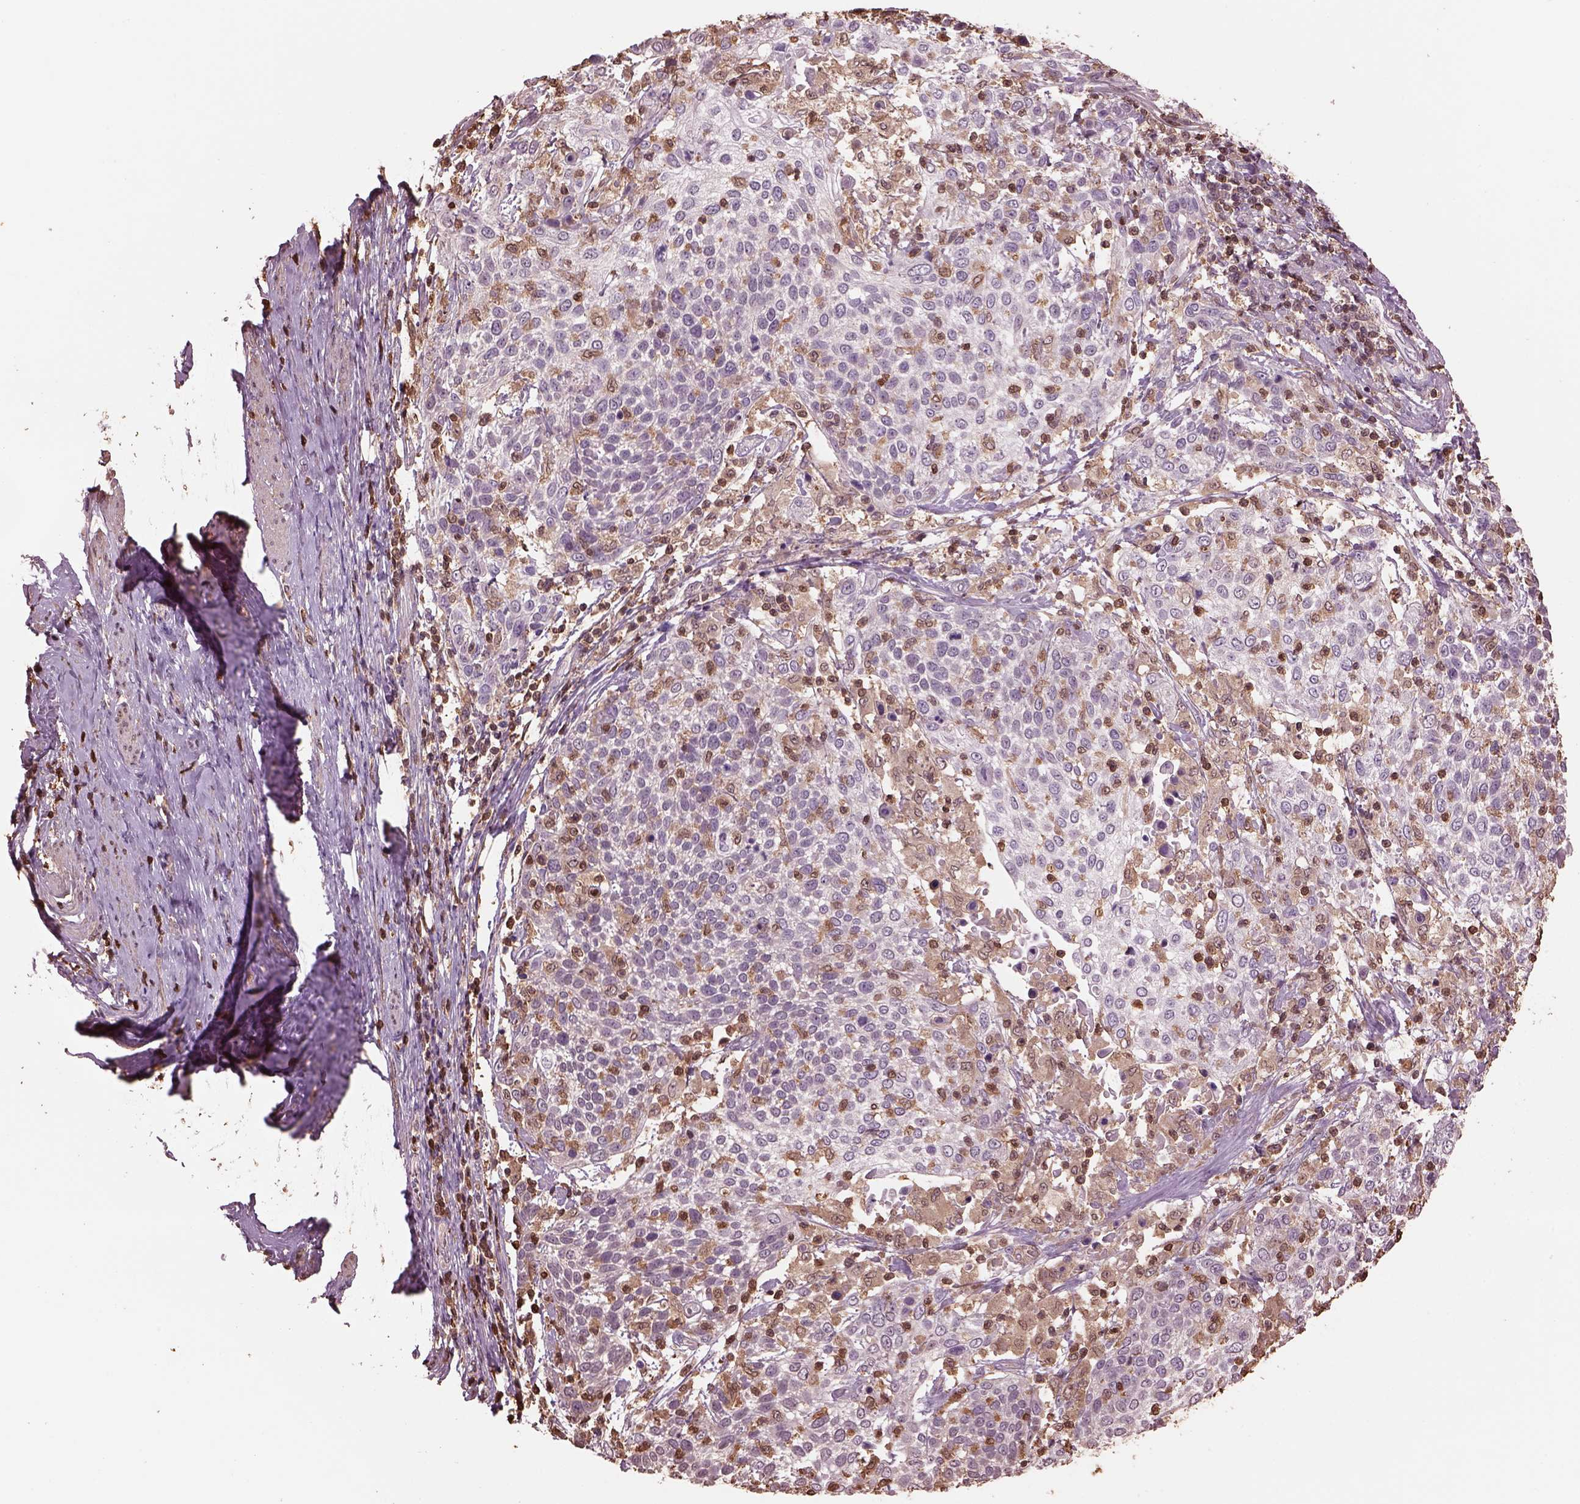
{"staining": {"intensity": "negative", "quantity": "none", "location": "none"}, "tissue": "cervical cancer", "cell_type": "Tumor cells", "image_type": "cancer", "snomed": [{"axis": "morphology", "description": "Squamous cell carcinoma, NOS"}, {"axis": "topography", "description": "Cervix"}], "caption": "Immunohistochemical staining of human cervical cancer (squamous cell carcinoma) exhibits no significant expression in tumor cells.", "gene": "IL31RA", "patient": {"sex": "female", "age": 61}}